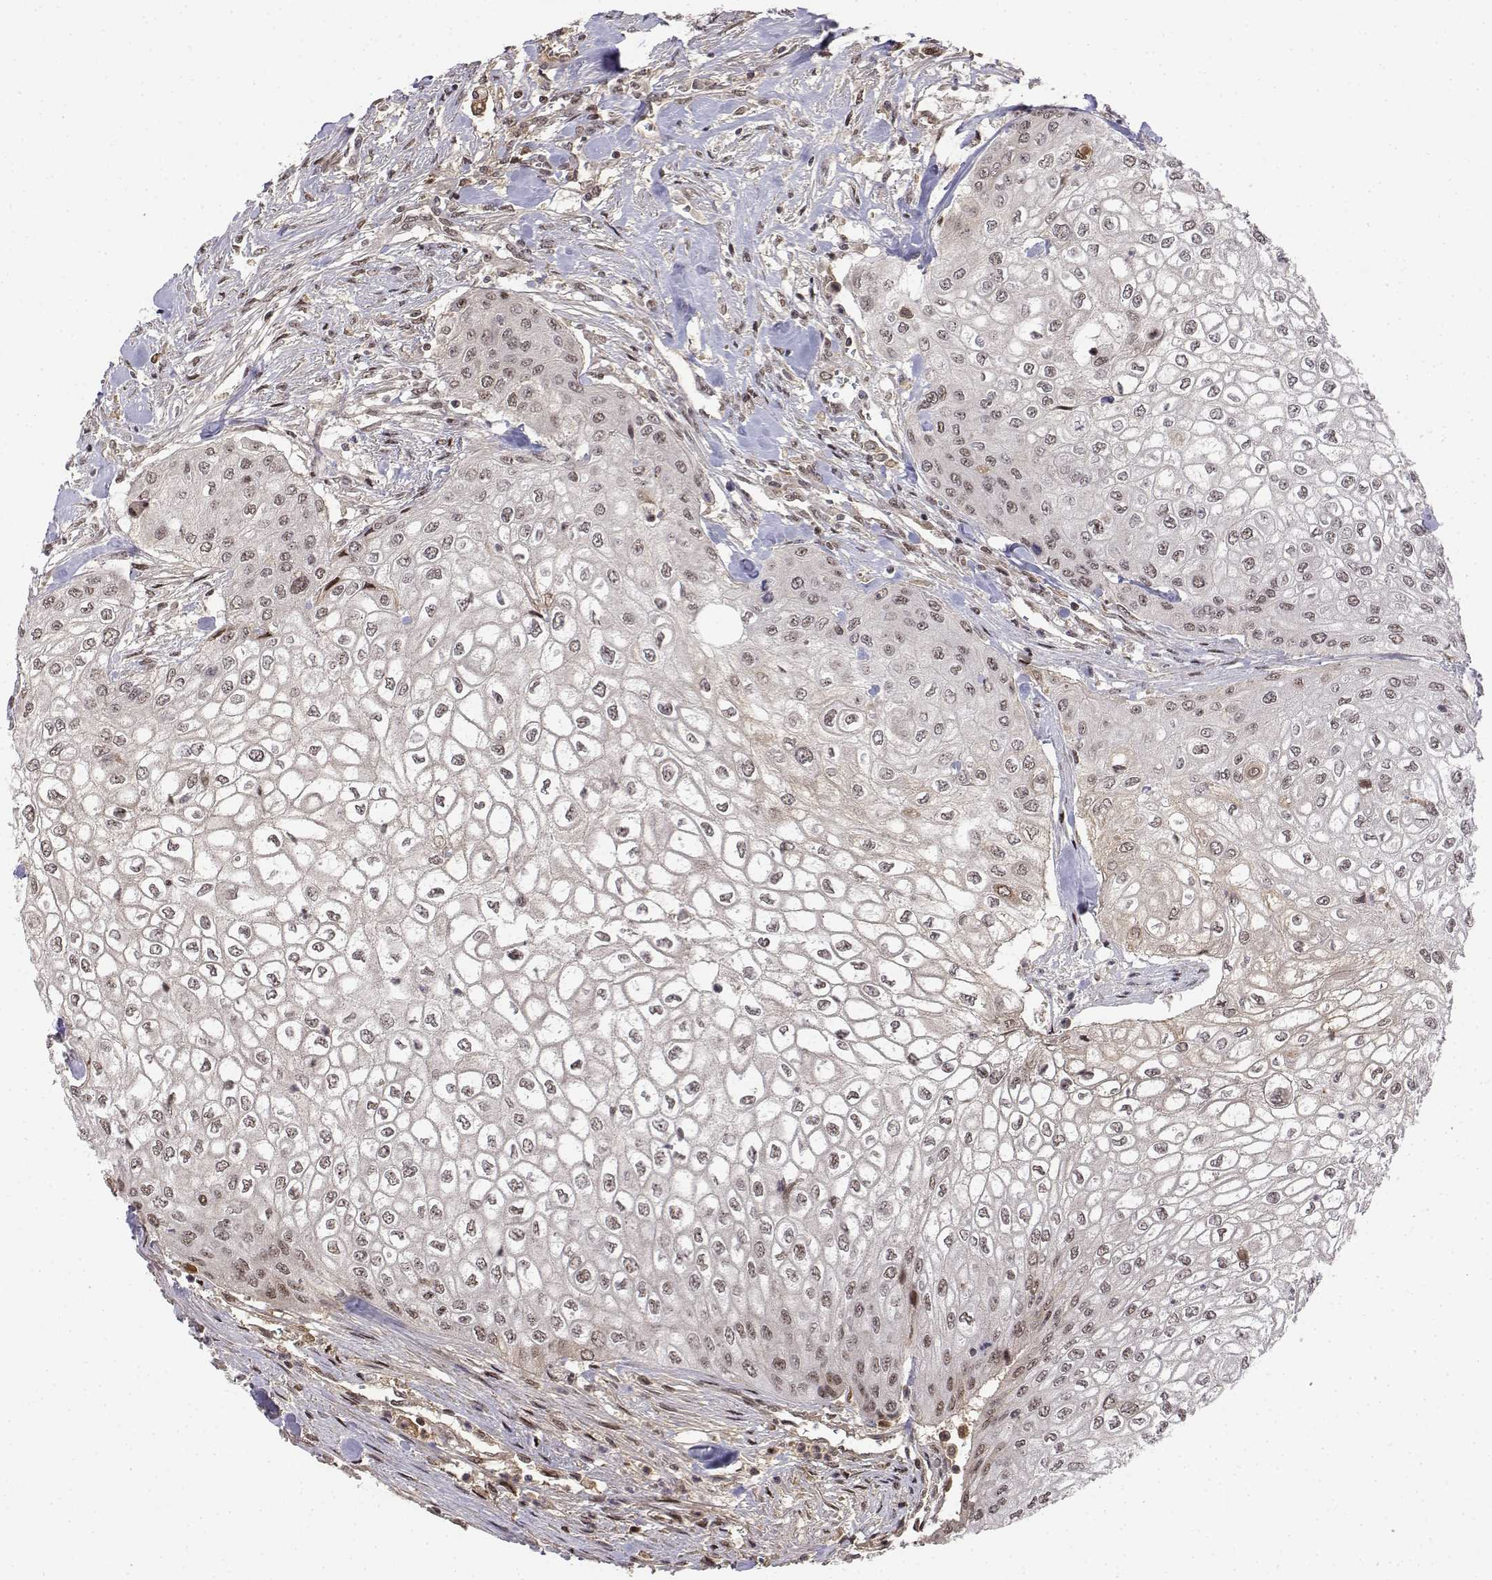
{"staining": {"intensity": "weak", "quantity": "<25%", "location": "nuclear"}, "tissue": "urothelial cancer", "cell_type": "Tumor cells", "image_type": "cancer", "snomed": [{"axis": "morphology", "description": "Urothelial carcinoma, High grade"}, {"axis": "topography", "description": "Urinary bladder"}], "caption": "High power microscopy photomicrograph of an immunohistochemistry photomicrograph of urothelial cancer, revealing no significant staining in tumor cells.", "gene": "ITGA7", "patient": {"sex": "male", "age": 62}}